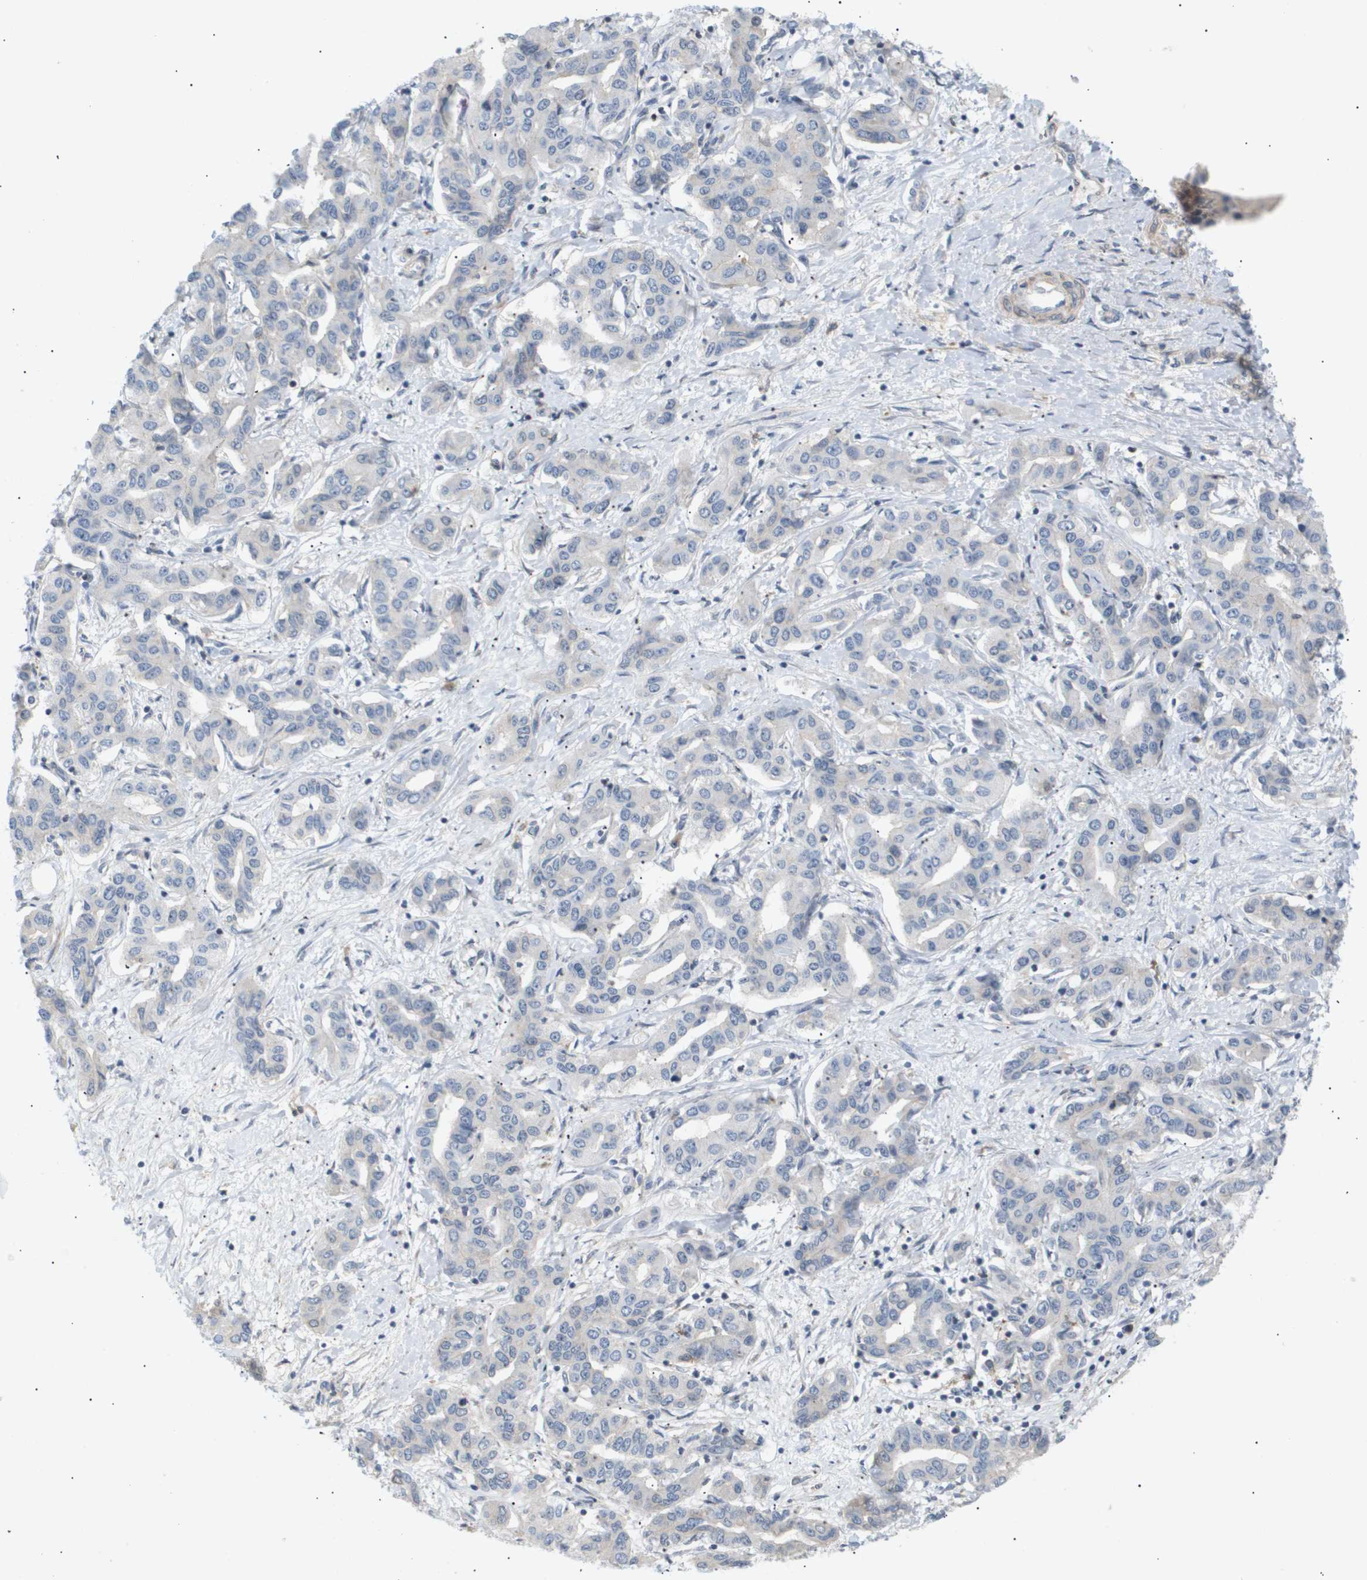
{"staining": {"intensity": "negative", "quantity": "none", "location": "none"}, "tissue": "liver cancer", "cell_type": "Tumor cells", "image_type": "cancer", "snomed": [{"axis": "morphology", "description": "Cholangiocarcinoma"}, {"axis": "topography", "description": "Liver"}], "caption": "Tumor cells are negative for protein expression in human liver cancer (cholangiocarcinoma).", "gene": "CORO2B", "patient": {"sex": "male", "age": 59}}